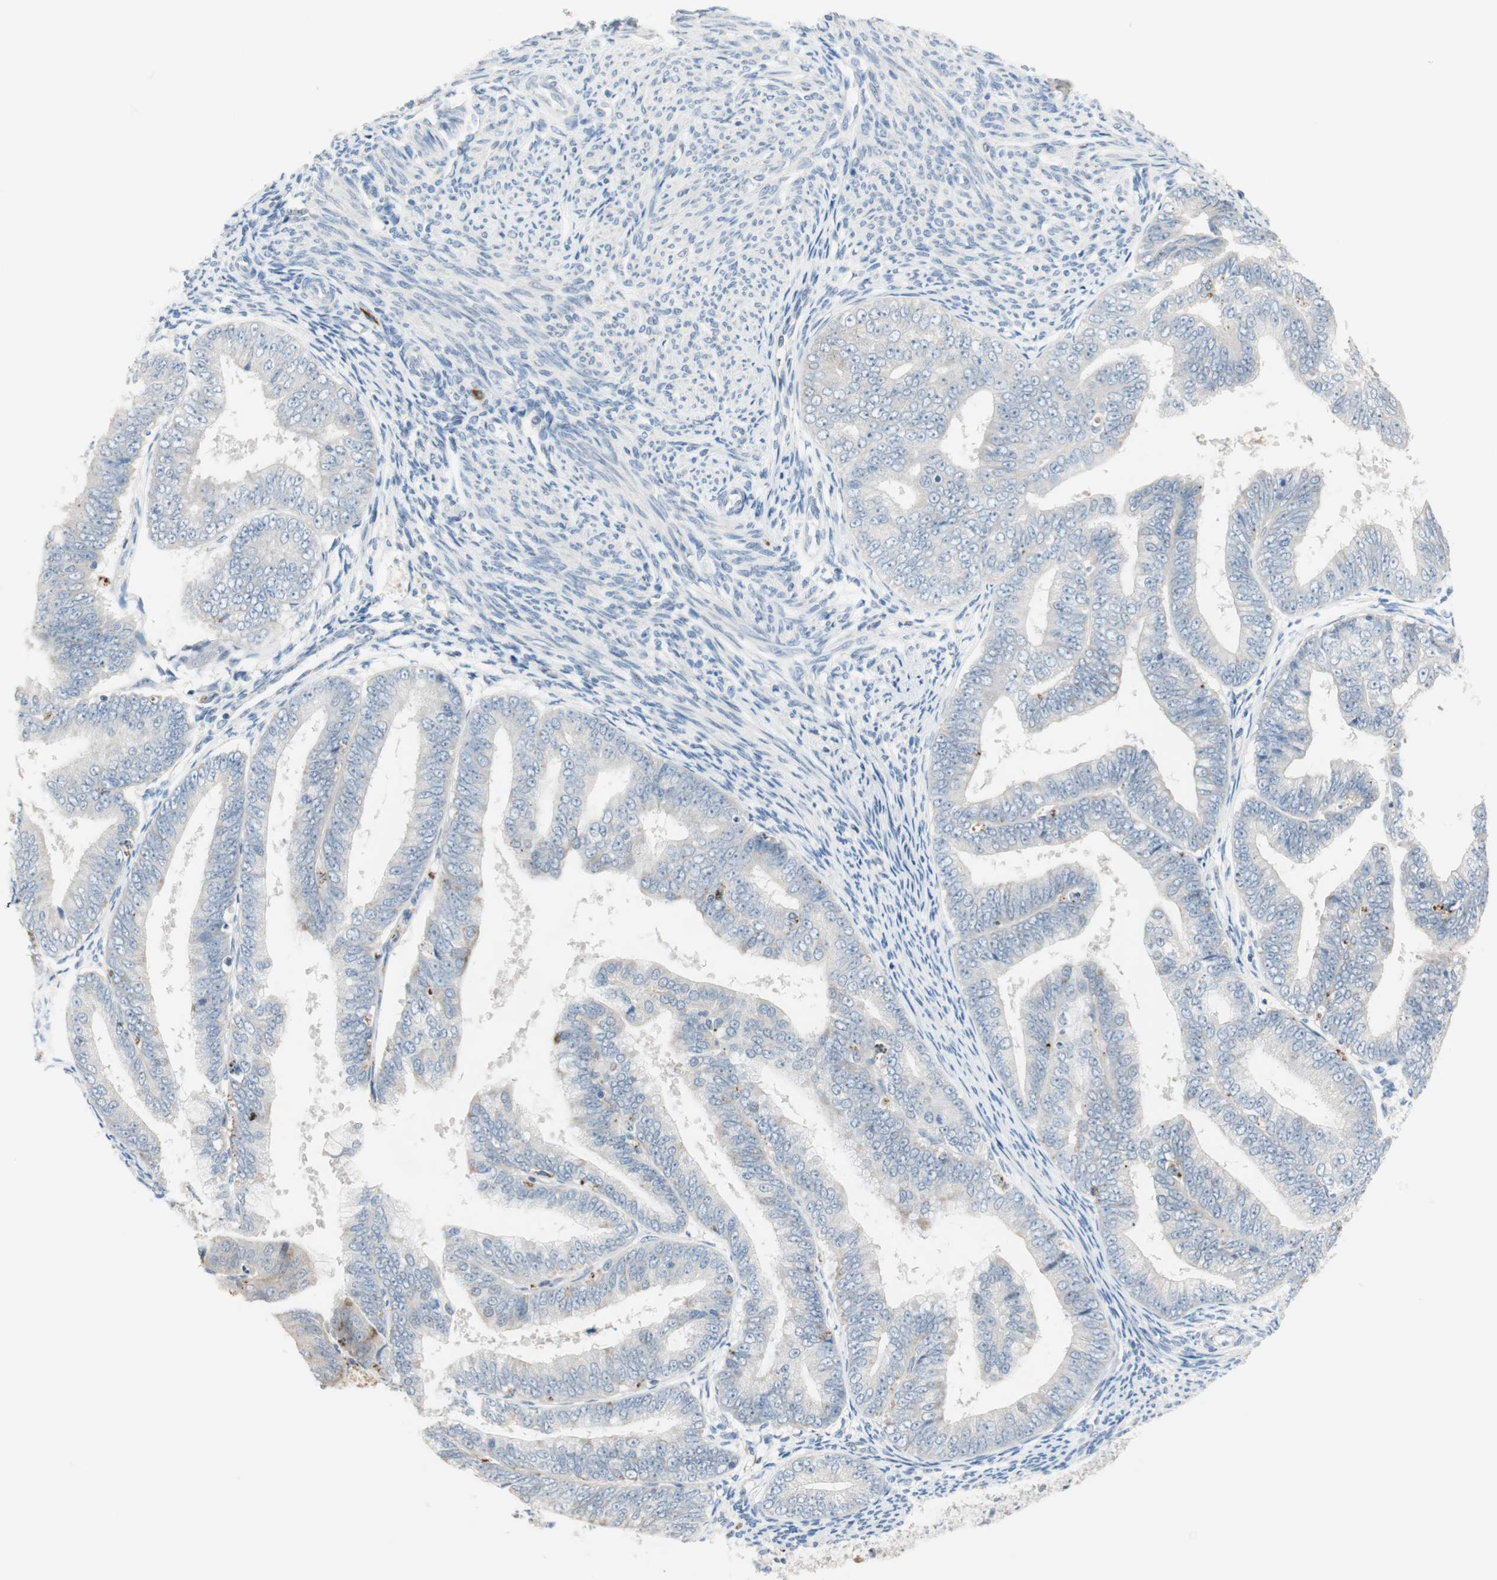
{"staining": {"intensity": "negative", "quantity": "none", "location": "none"}, "tissue": "endometrial cancer", "cell_type": "Tumor cells", "image_type": "cancer", "snomed": [{"axis": "morphology", "description": "Adenocarcinoma, NOS"}, {"axis": "topography", "description": "Endometrium"}], "caption": "Endometrial adenocarcinoma stained for a protein using immunohistochemistry (IHC) reveals no expression tumor cells.", "gene": "PDZK1", "patient": {"sex": "female", "age": 63}}